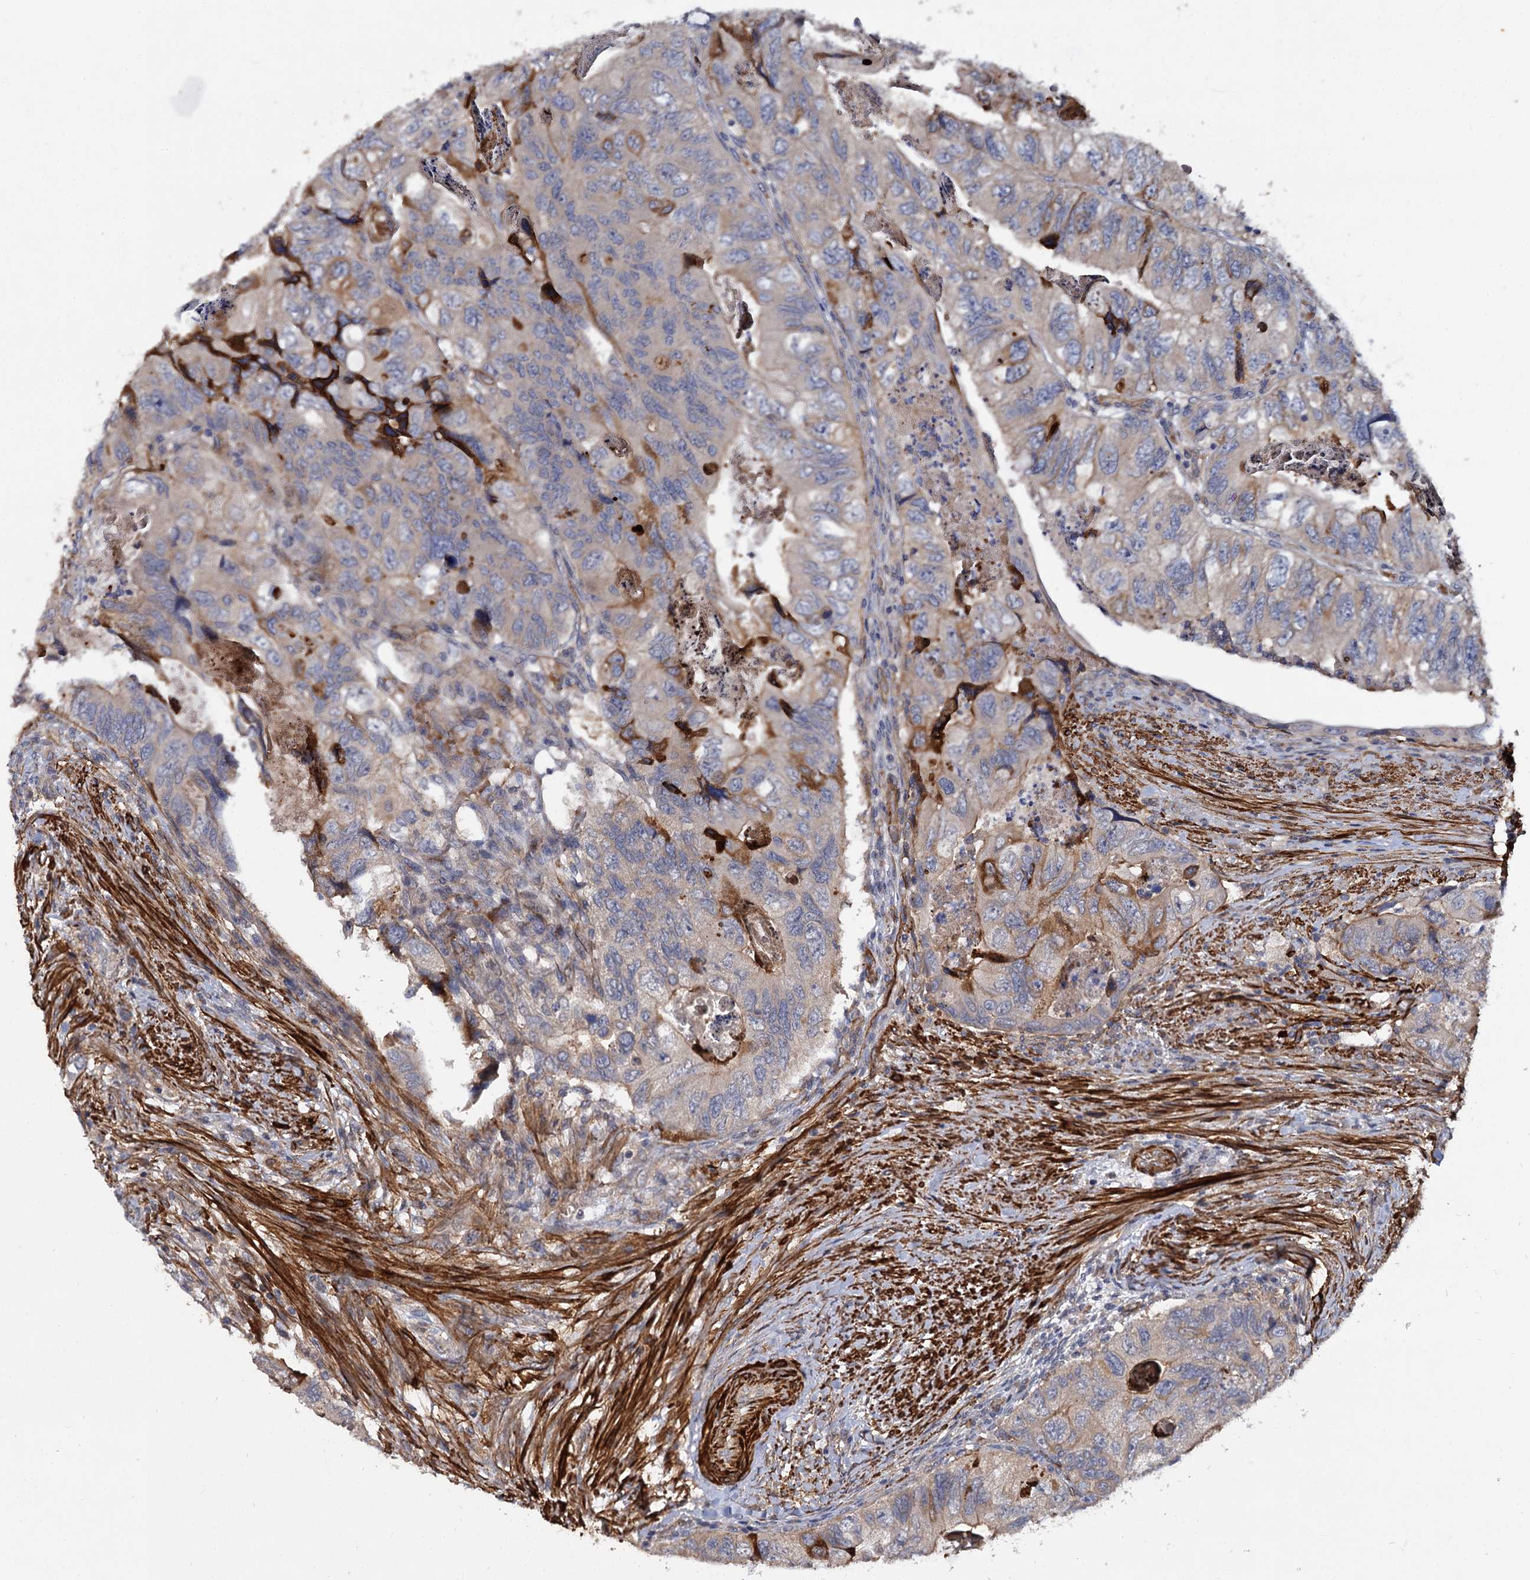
{"staining": {"intensity": "moderate", "quantity": "<25%", "location": "cytoplasmic/membranous"}, "tissue": "colorectal cancer", "cell_type": "Tumor cells", "image_type": "cancer", "snomed": [{"axis": "morphology", "description": "Adenocarcinoma, NOS"}, {"axis": "topography", "description": "Rectum"}], "caption": "Immunohistochemistry (DAB (3,3'-diaminobenzidine)) staining of colorectal adenocarcinoma displays moderate cytoplasmic/membranous protein expression in about <25% of tumor cells.", "gene": "ISM2", "patient": {"sex": "male", "age": 63}}